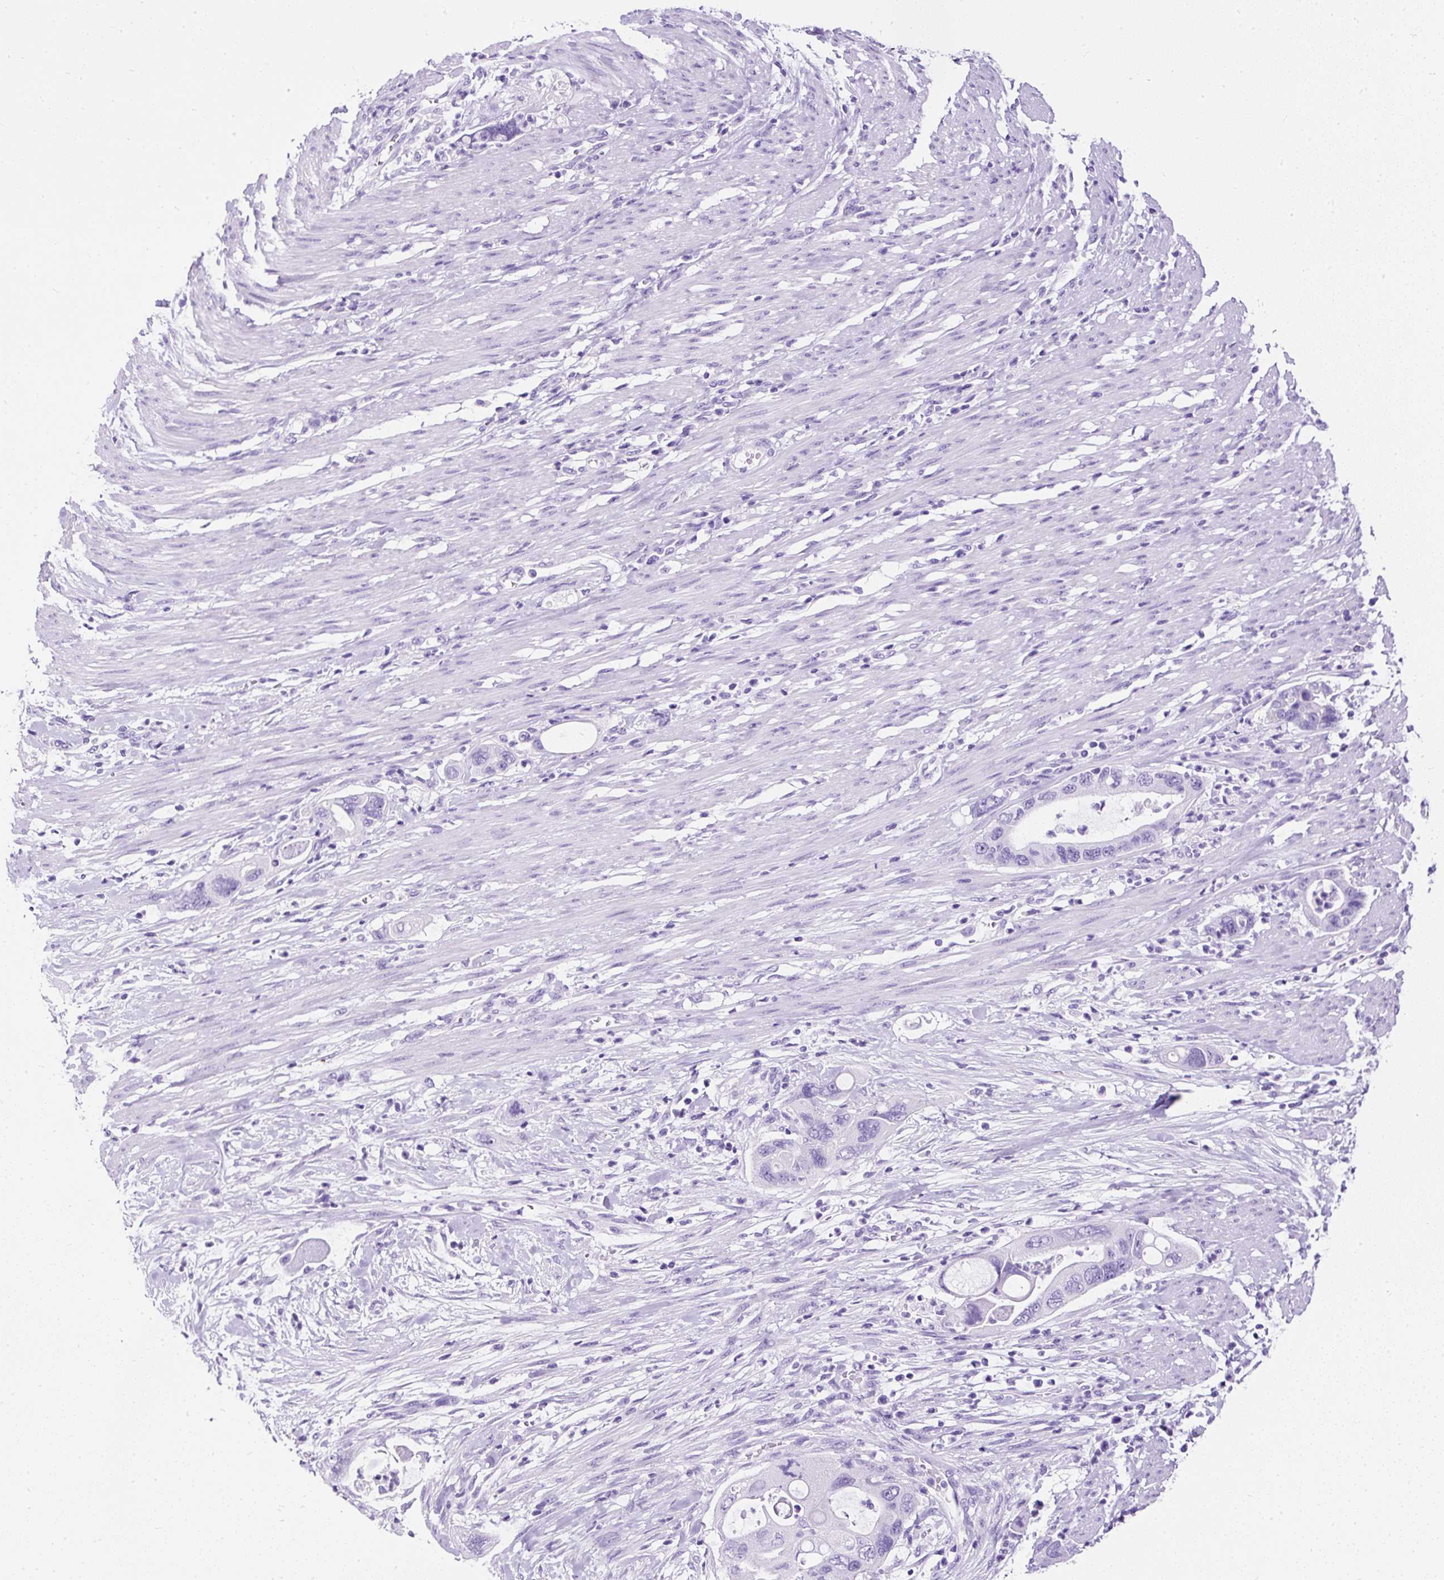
{"staining": {"intensity": "negative", "quantity": "none", "location": "none"}, "tissue": "pancreatic cancer", "cell_type": "Tumor cells", "image_type": "cancer", "snomed": [{"axis": "morphology", "description": "Adenocarcinoma, NOS"}, {"axis": "topography", "description": "Pancreas"}], "caption": "Micrograph shows no significant protein staining in tumor cells of pancreatic adenocarcinoma.", "gene": "NTS", "patient": {"sex": "female", "age": 71}}